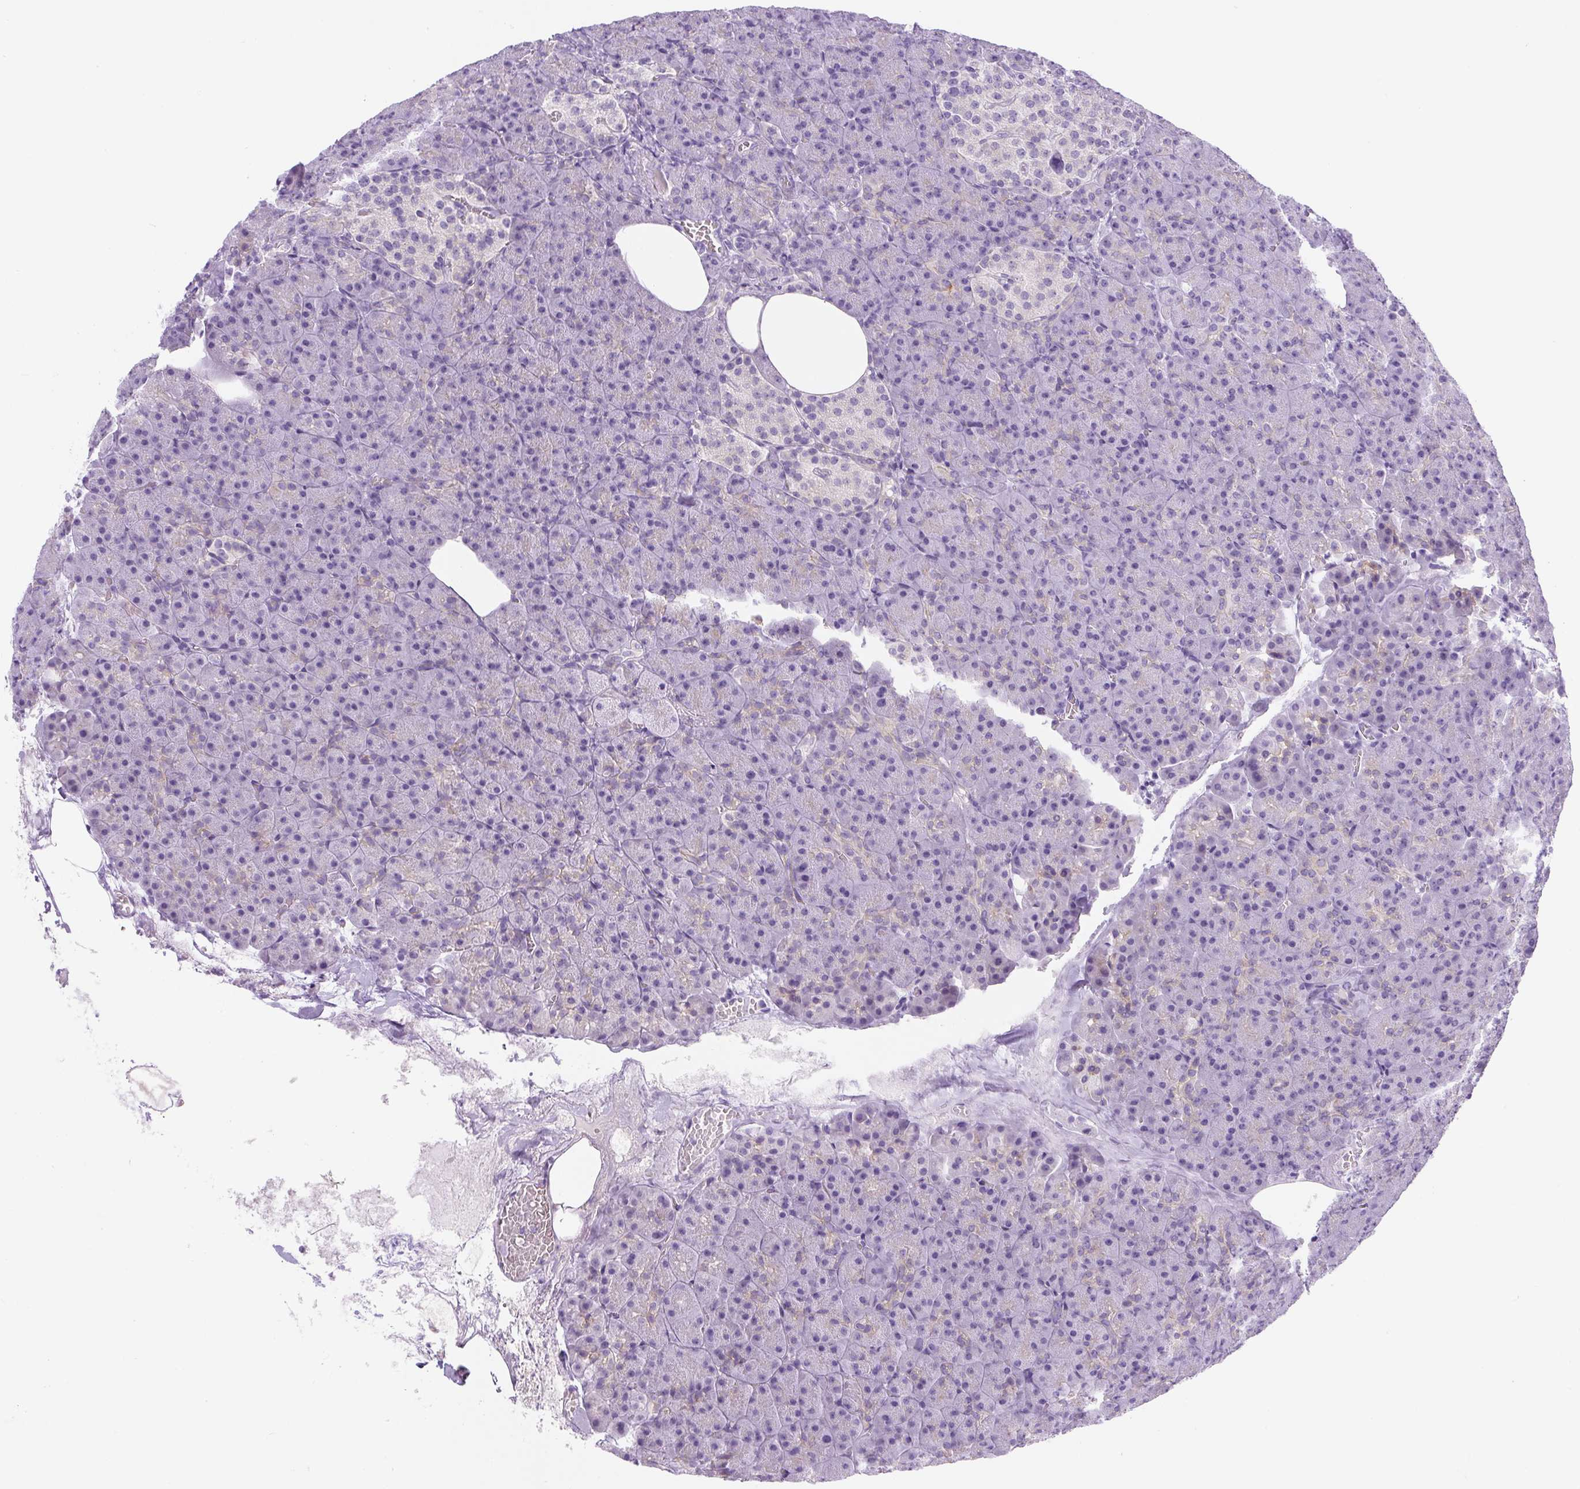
{"staining": {"intensity": "weak", "quantity": "<25%", "location": "cytoplasmic/membranous"}, "tissue": "pancreas", "cell_type": "Exocrine glandular cells", "image_type": "normal", "snomed": [{"axis": "morphology", "description": "Normal tissue, NOS"}, {"axis": "topography", "description": "Pancreas"}], "caption": "Immunohistochemistry photomicrograph of benign pancreas: pancreas stained with DAB demonstrates no significant protein staining in exocrine glandular cells.", "gene": "ADAMTS19", "patient": {"sex": "female", "age": 74}}